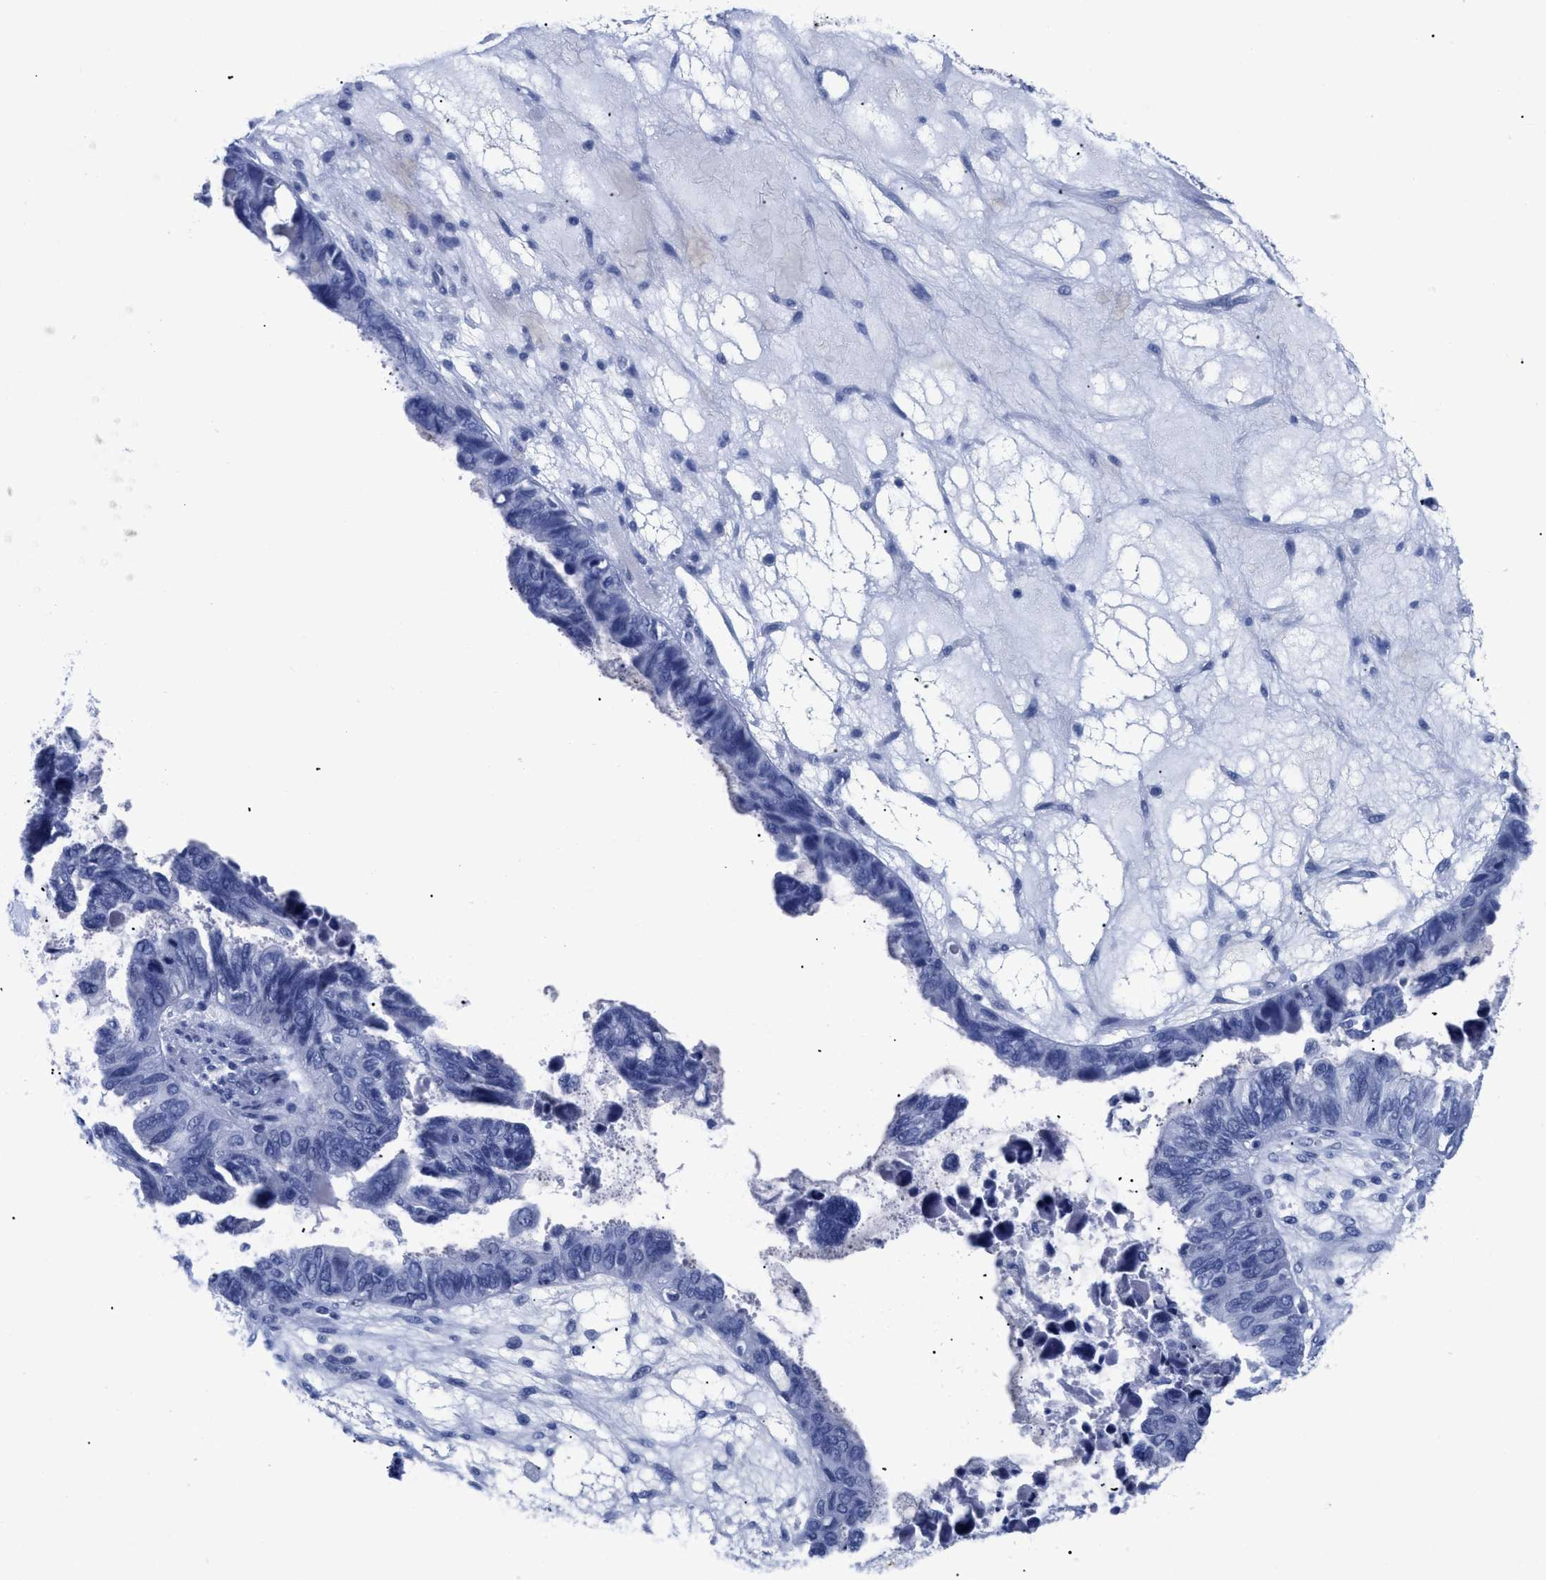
{"staining": {"intensity": "negative", "quantity": "none", "location": "none"}, "tissue": "ovarian cancer", "cell_type": "Tumor cells", "image_type": "cancer", "snomed": [{"axis": "morphology", "description": "Cystadenocarcinoma, serous, NOS"}, {"axis": "topography", "description": "Ovary"}], "caption": "Tumor cells show no significant positivity in ovarian cancer.", "gene": "TREML1", "patient": {"sex": "female", "age": 79}}